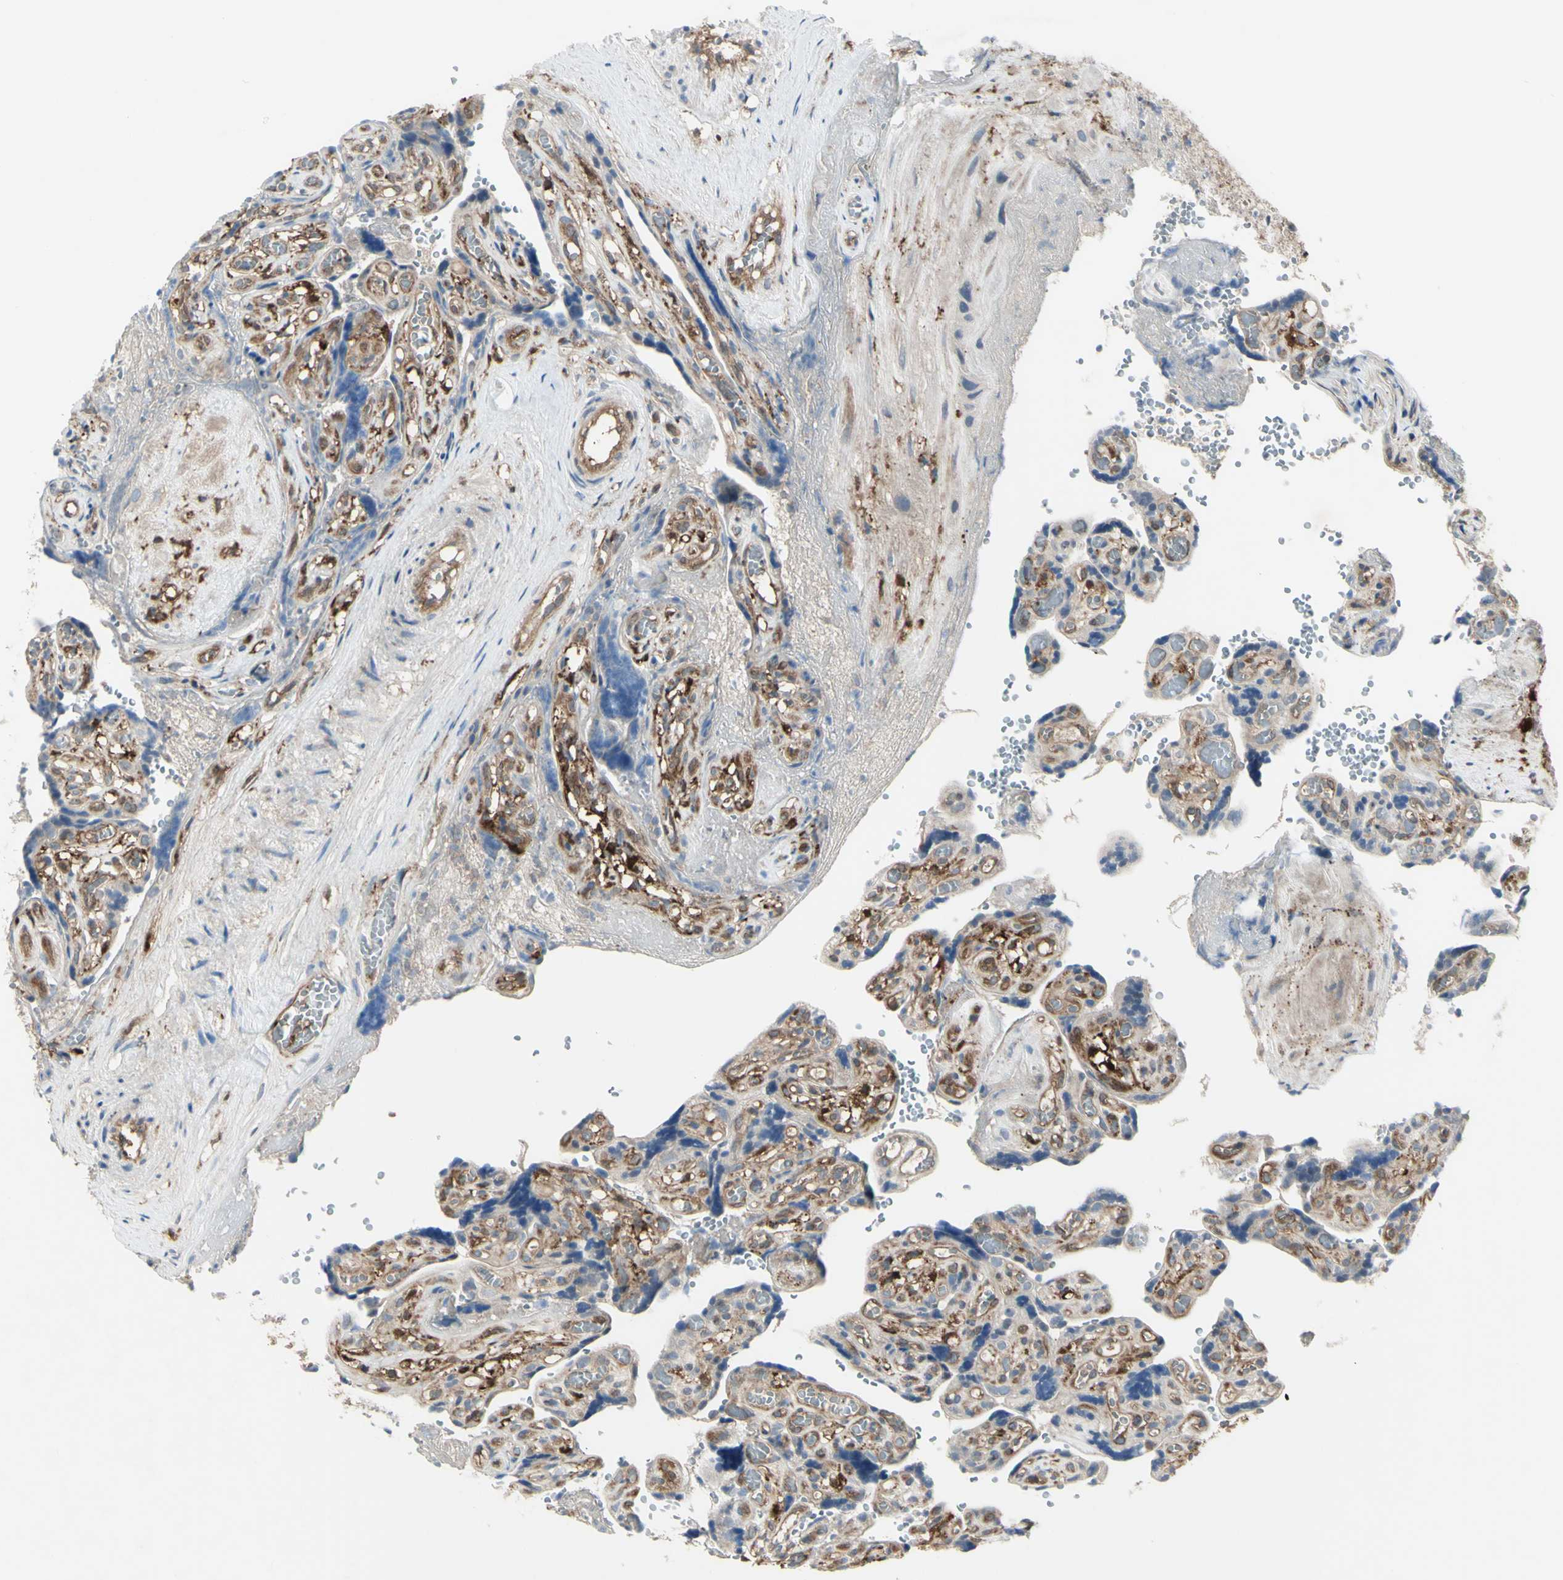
{"staining": {"intensity": "moderate", "quantity": ">75%", "location": "cytoplasmic/membranous"}, "tissue": "placenta", "cell_type": "Decidual cells", "image_type": "normal", "snomed": [{"axis": "morphology", "description": "Normal tissue, NOS"}, {"axis": "topography", "description": "Placenta"}], "caption": "A brown stain labels moderate cytoplasmic/membranous expression of a protein in decidual cells of unremarkable human placenta.", "gene": "IGSF9B", "patient": {"sex": "female", "age": 30}}